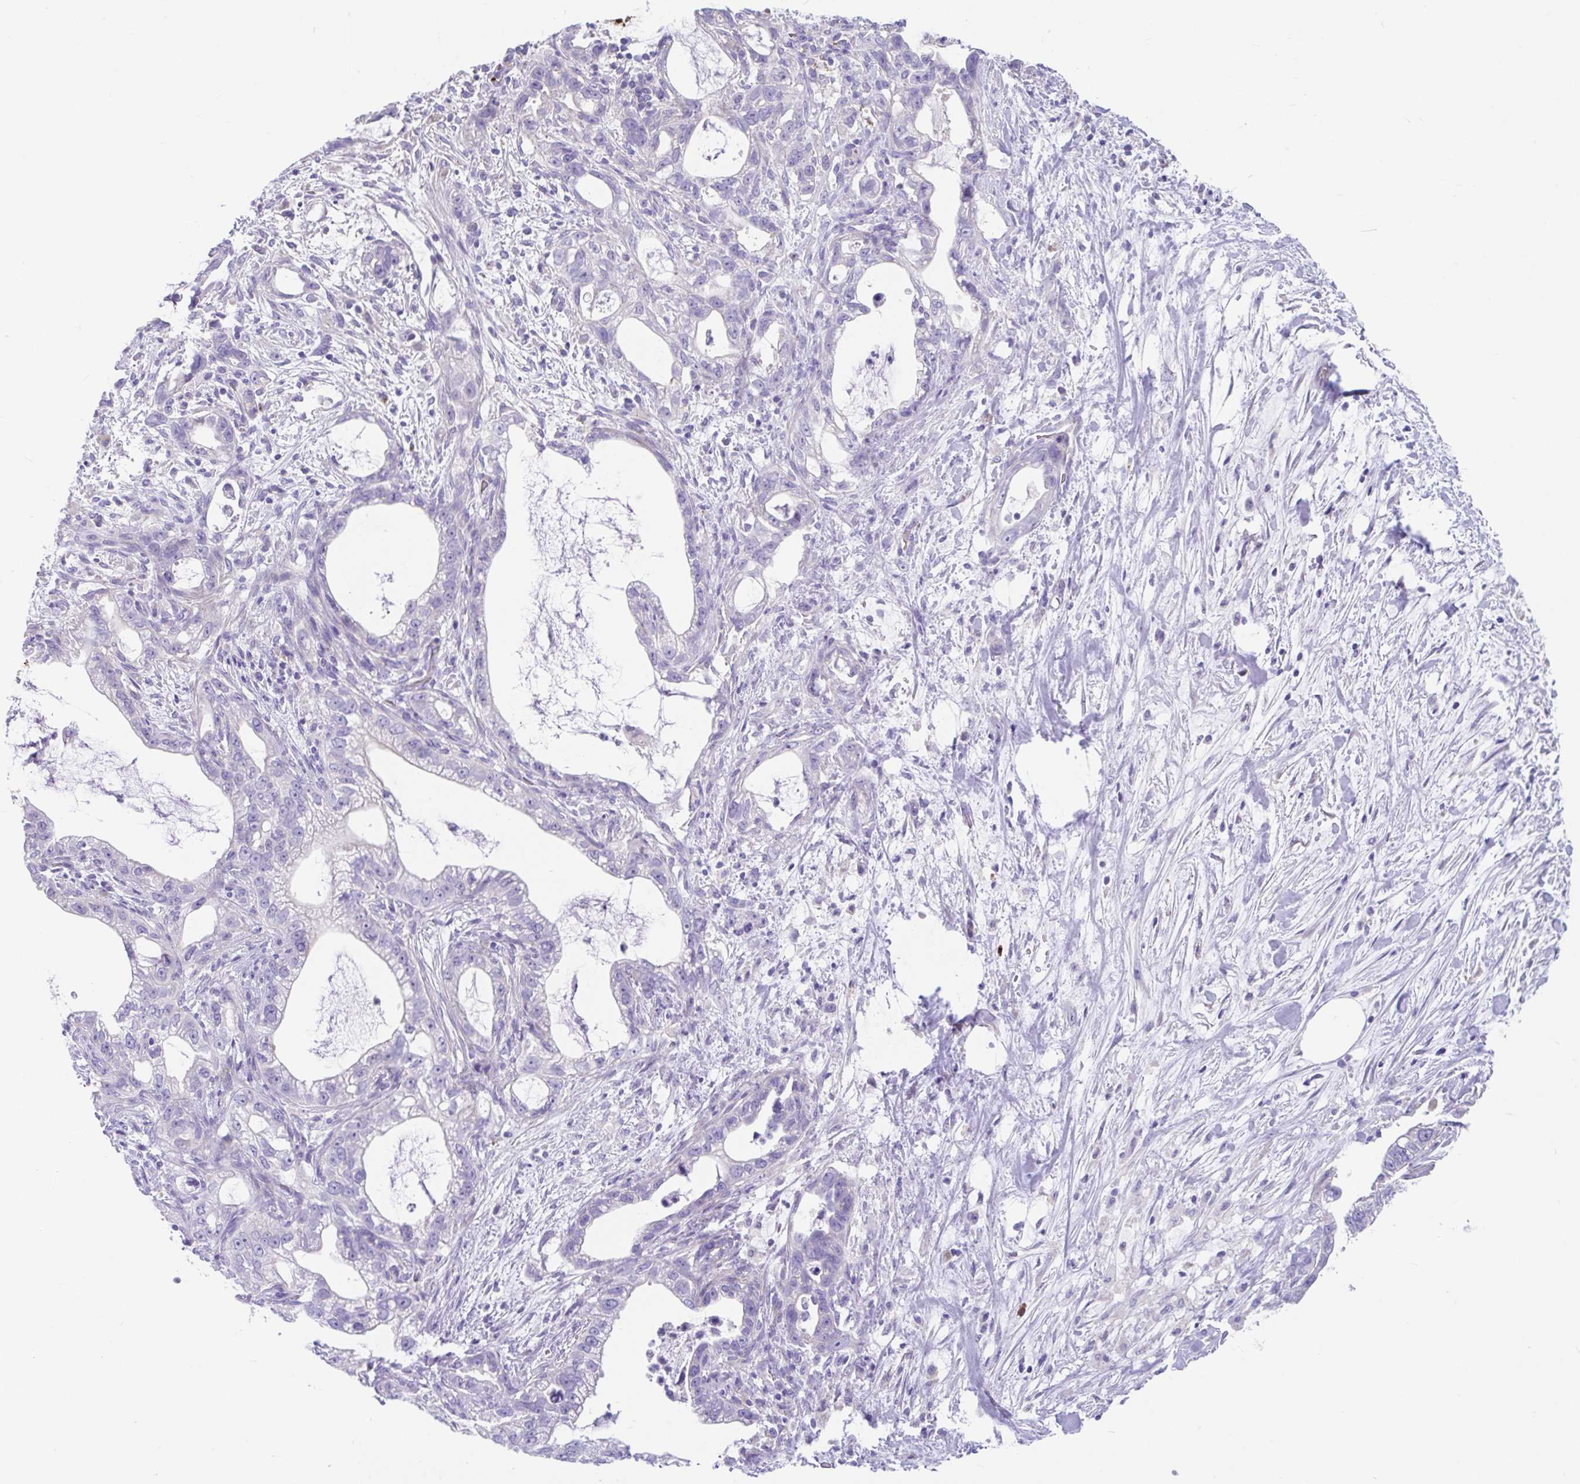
{"staining": {"intensity": "negative", "quantity": "none", "location": "none"}, "tissue": "pancreatic cancer", "cell_type": "Tumor cells", "image_type": "cancer", "snomed": [{"axis": "morphology", "description": "Adenocarcinoma, NOS"}, {"axis": "topography", "description": "Pancreas"}], "caption": "Immunohistochemical staining of human pancreatic cancer reveals no significant expression in tumor cells. Nuclei are stained in blue.", "gene": "CCSAP", "patient": {"sex": "male", "age": 70}}